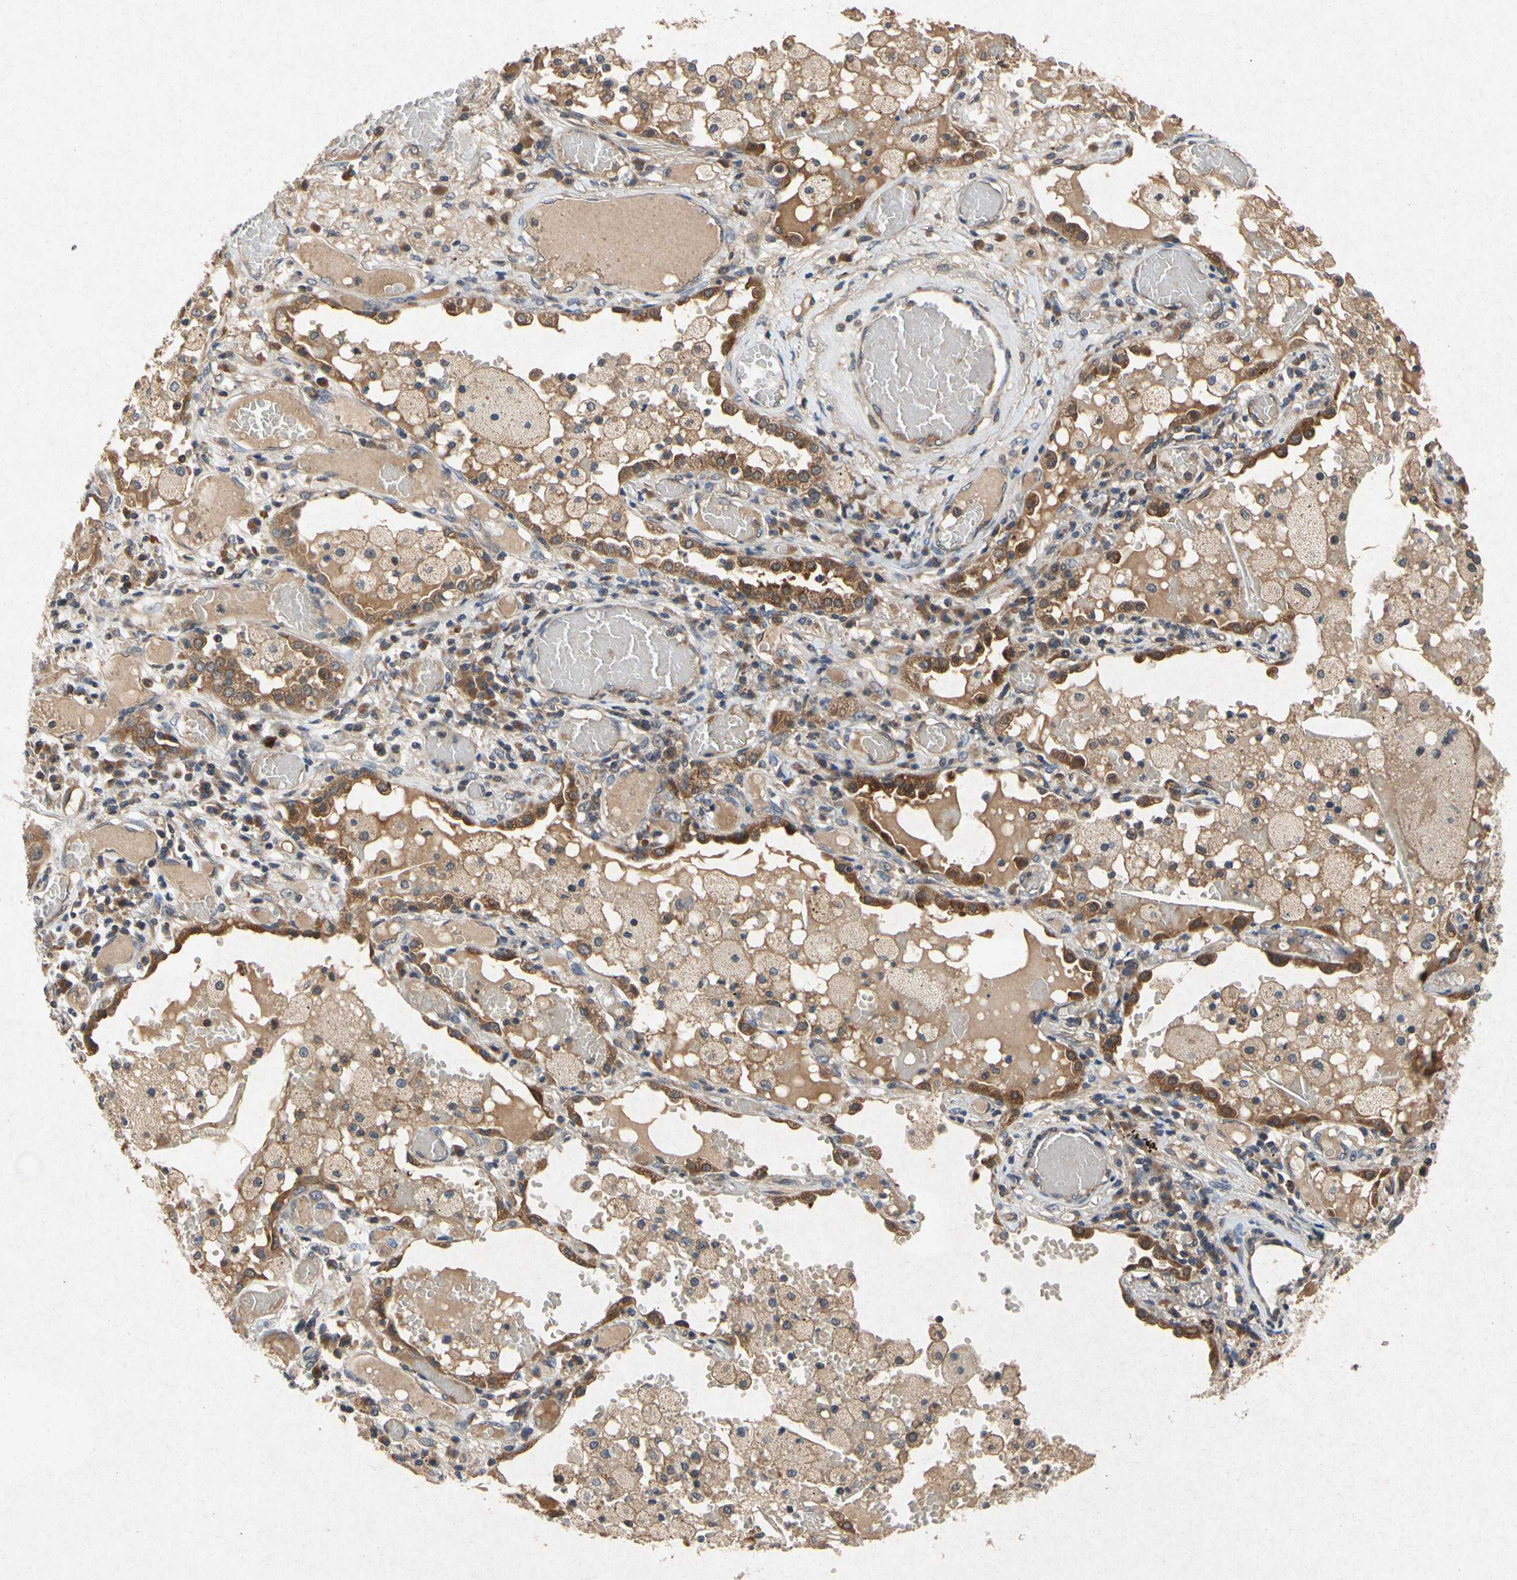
{"staining": {"intensity": "moderate", "quantity": ">75%", "location": "cytoplasmic/membranous"}, "tissue": "lung cancer", "cell_type": "Tumor cells", "image_type": "cancer", "snomed": [{"axis": "morphology", "description": "Squamous cell carcinoma, NOS"}, {"axis": "topography", "description": "Lung"}], "caption": "The immunohistochemical stain labels moderate cytoplasmic/membranous expression in tumor cells of lung squamous cell carcinoma tissue. (DAB (3,3'-diaminobenzidine) IHC with brightfield microscopy, high magnification).", "gene": "RPS6KA1", "patient": {"sex": "male", "age": 71}}